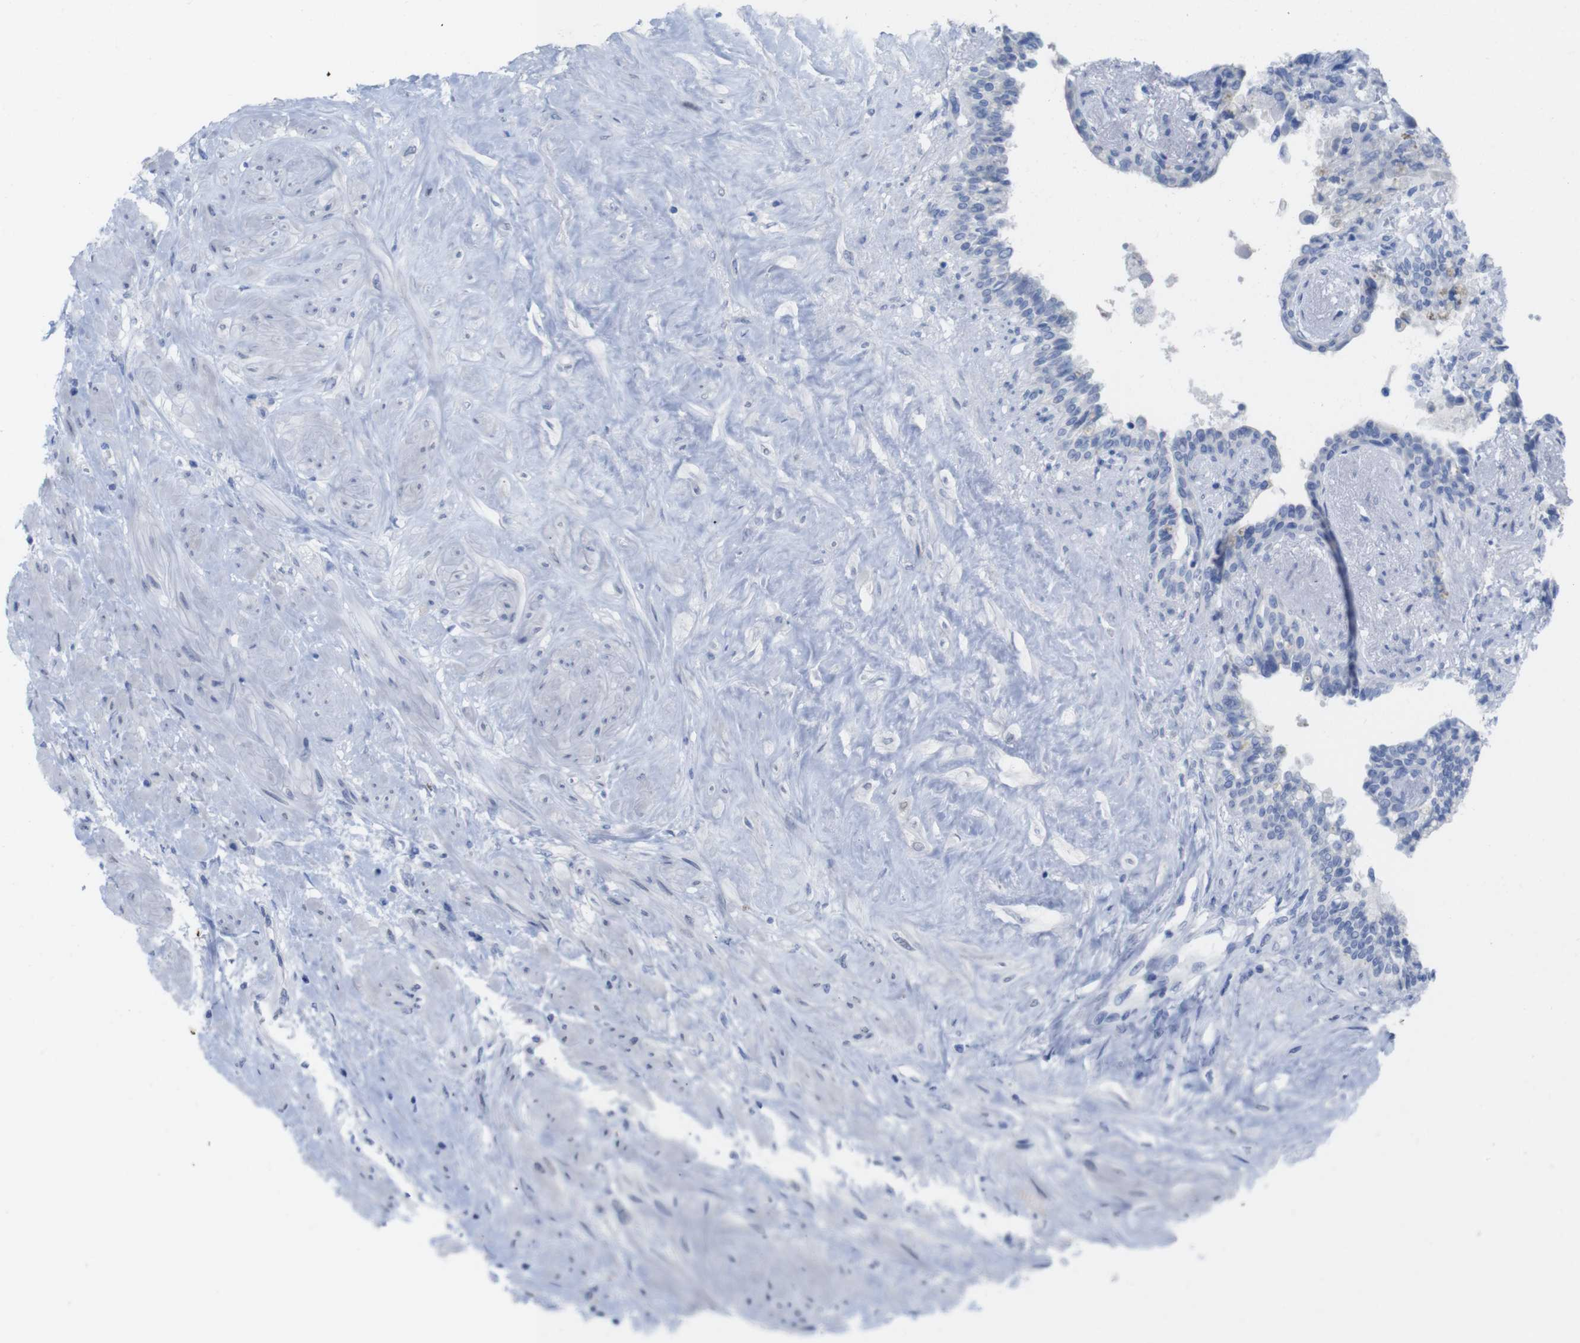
{"staining": {"intensity": "negative", "quantity": "none", "location": "none"}, "tissue": "seminal vesicle", "cell_type": "Glandular cells", "image_type": "normal", "snomed": [{"axis": "morphology", "description": "Normal tissue, NOS"}, {"axis": "topography", "description": "Seminal veicle"}], "caption": "Immunohistochemistry histopathology image of normal human seminal vesicle stained for a protein (brown), which shows no positivity in glandular cells.", "gene": "PNMA1", "patient": {"sex": "male", "age": 63}}